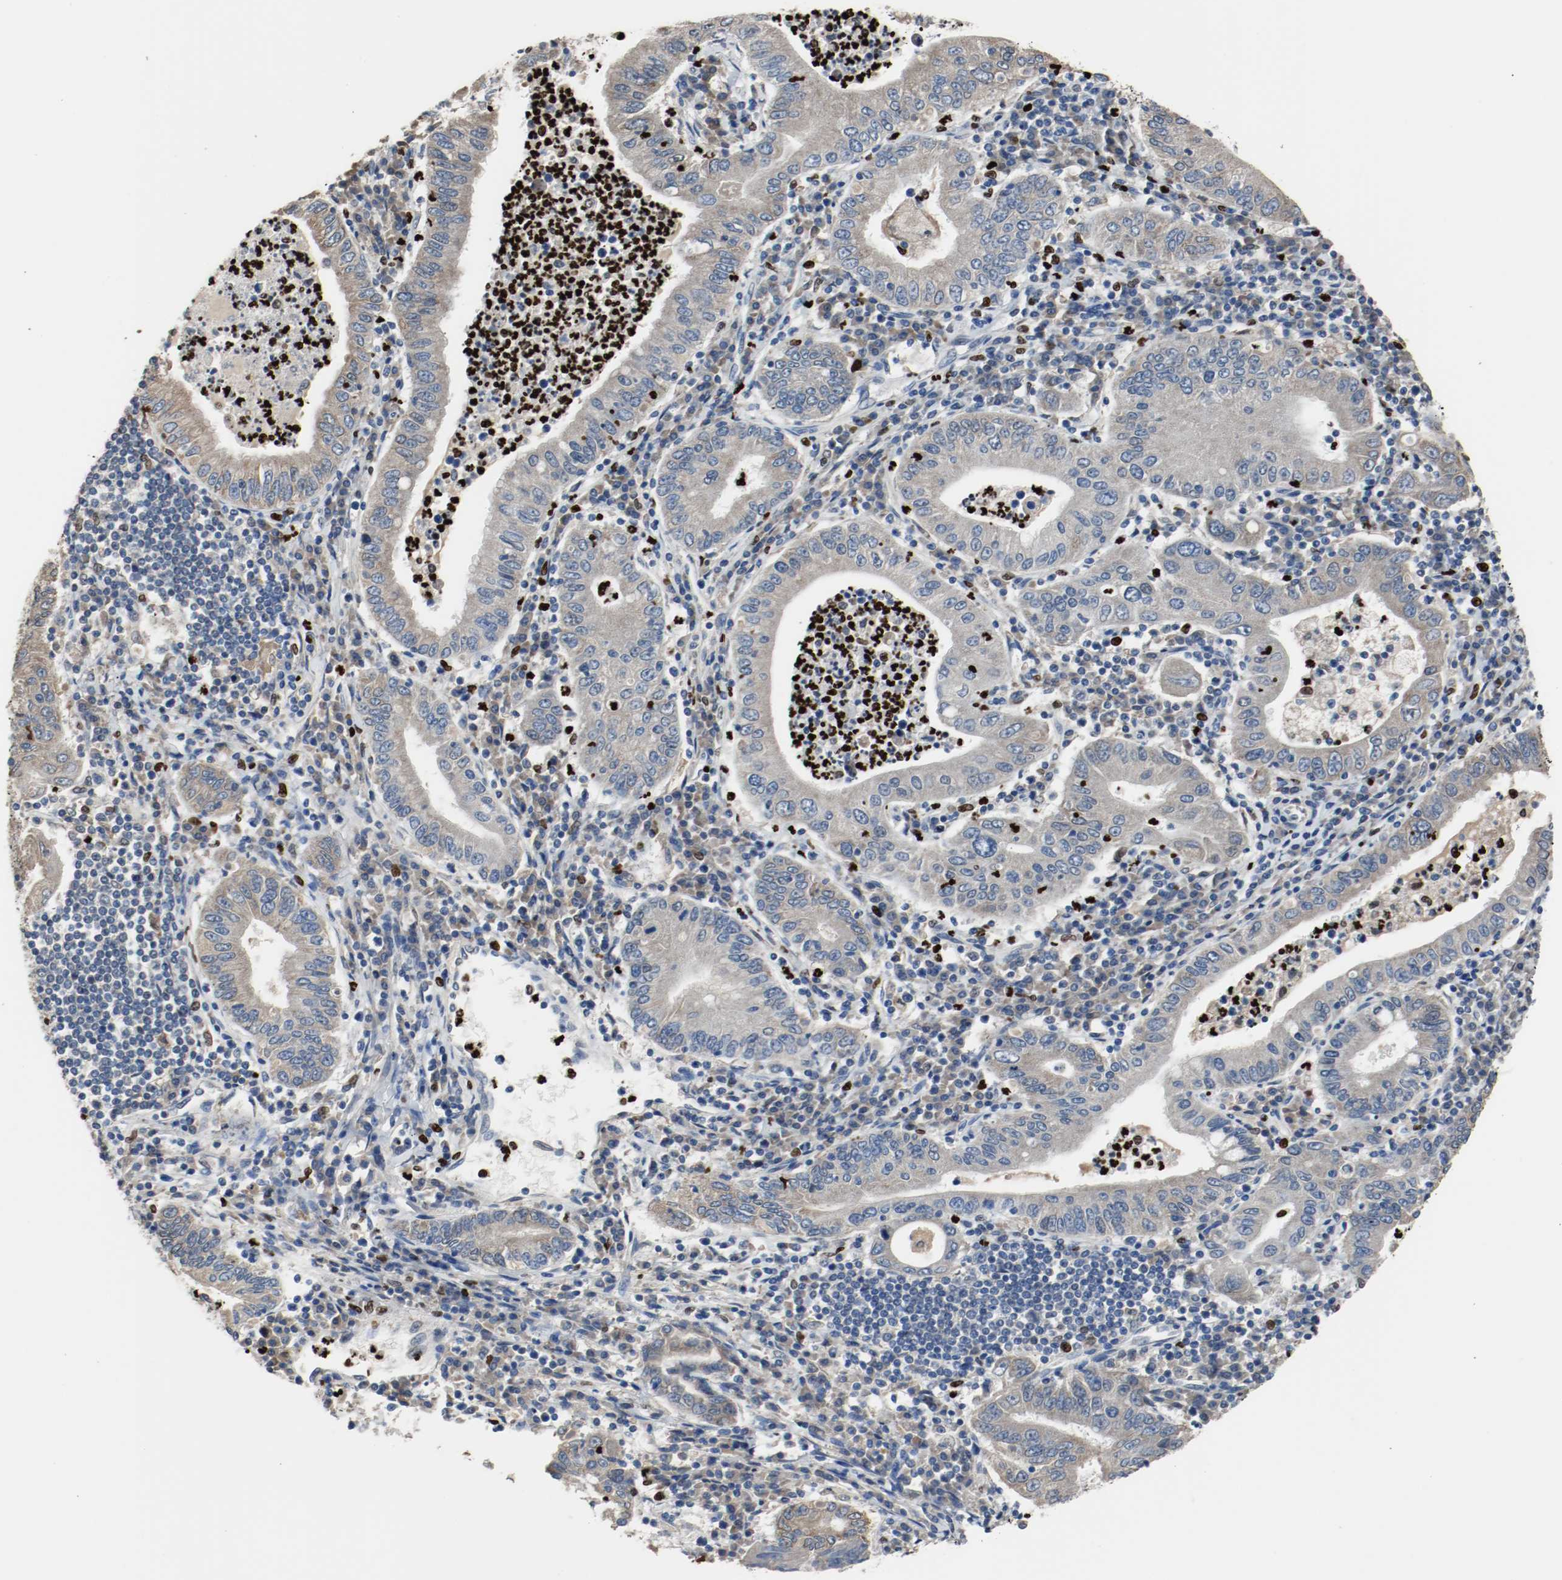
{"staining": {"intensity": "negative", "quantity": "none", "location": "none"}, "tissue": "stomach cancer", "cell_type": "Tumor cells", "image_type": "cancer", "snomed": [{"axis": "morphology", "description": "Normal tissue, NOS"}, {"axis": "morphology", "description": "Adenocarcinoma, NOS"}, {"axis": "topography", "description": "Esophagus"}, {"axis": "topography", "description": "Stomach, upper"}, {"axis": "topography", "description": "Peripheral nerve tissue"}], "caption": "A histopathology image of human adenocarcinoma (stomach) is negative for staining in tumor cells.", "gene": "BLK", "patient": {"sex": "male", "age": 62}}